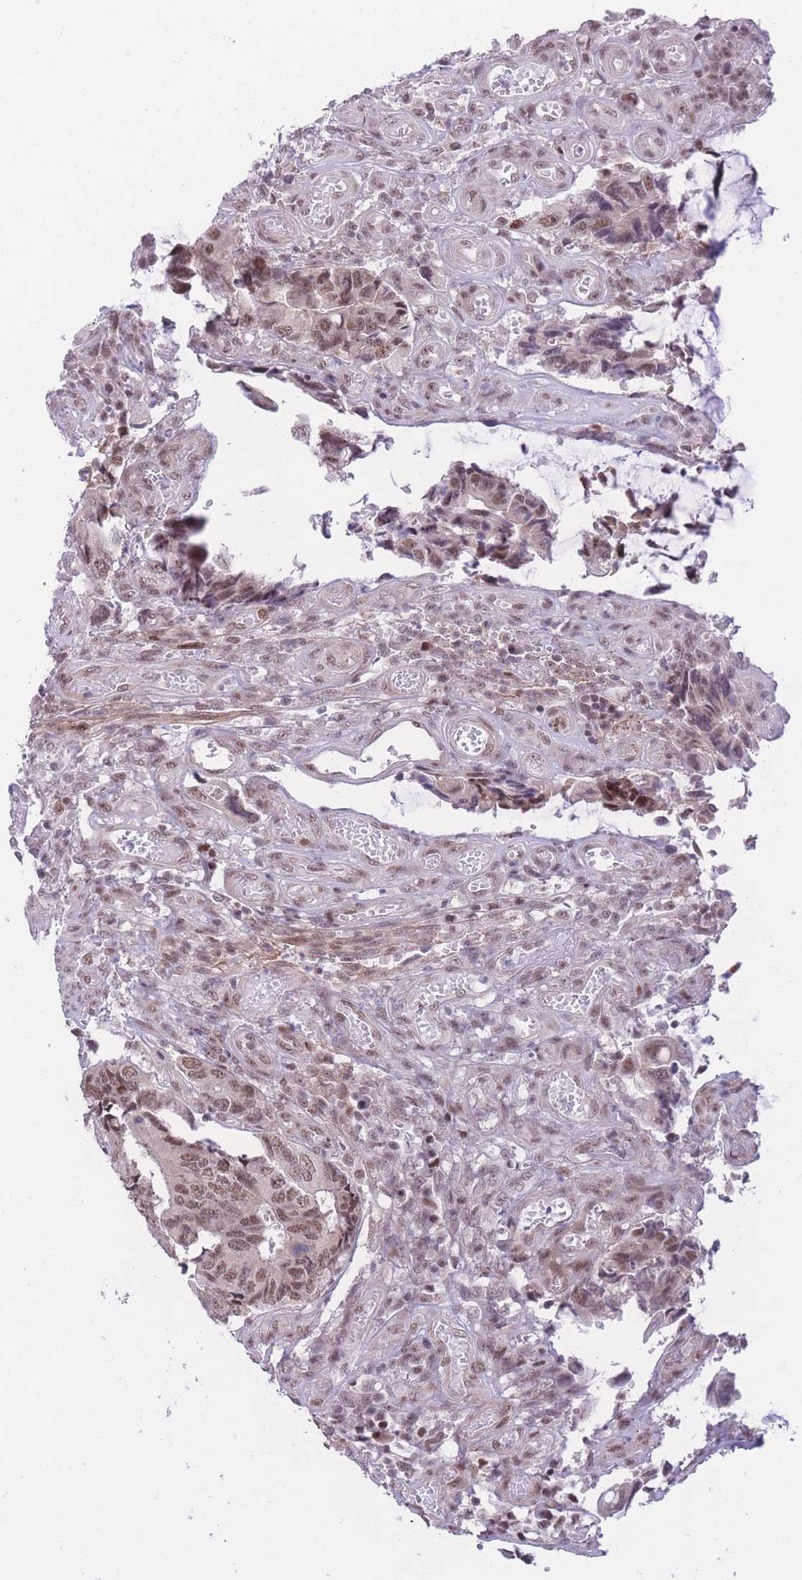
{"staining": {"intensity": "weak", "quantity": ">75%", "location": "nuclear"}, "tissue": "colorectal cancer", "cell_type": "Tumor cells", "image_type": "cancer", "snomed": [{"axis": "morphology", "description": "Adenocarcinoma, NOS"}, {"axis": "topography", "description": "Colon"}], "caption": "High-power microscopy captured an immunohistochemistry (IHC) histopathology image of colorectal adenocarcinoma, revealing weak nuclear staining in approximately >75% of tumor cells.", "gene": "PCIF1", "patient": {"sex": "male", "age": 87}}